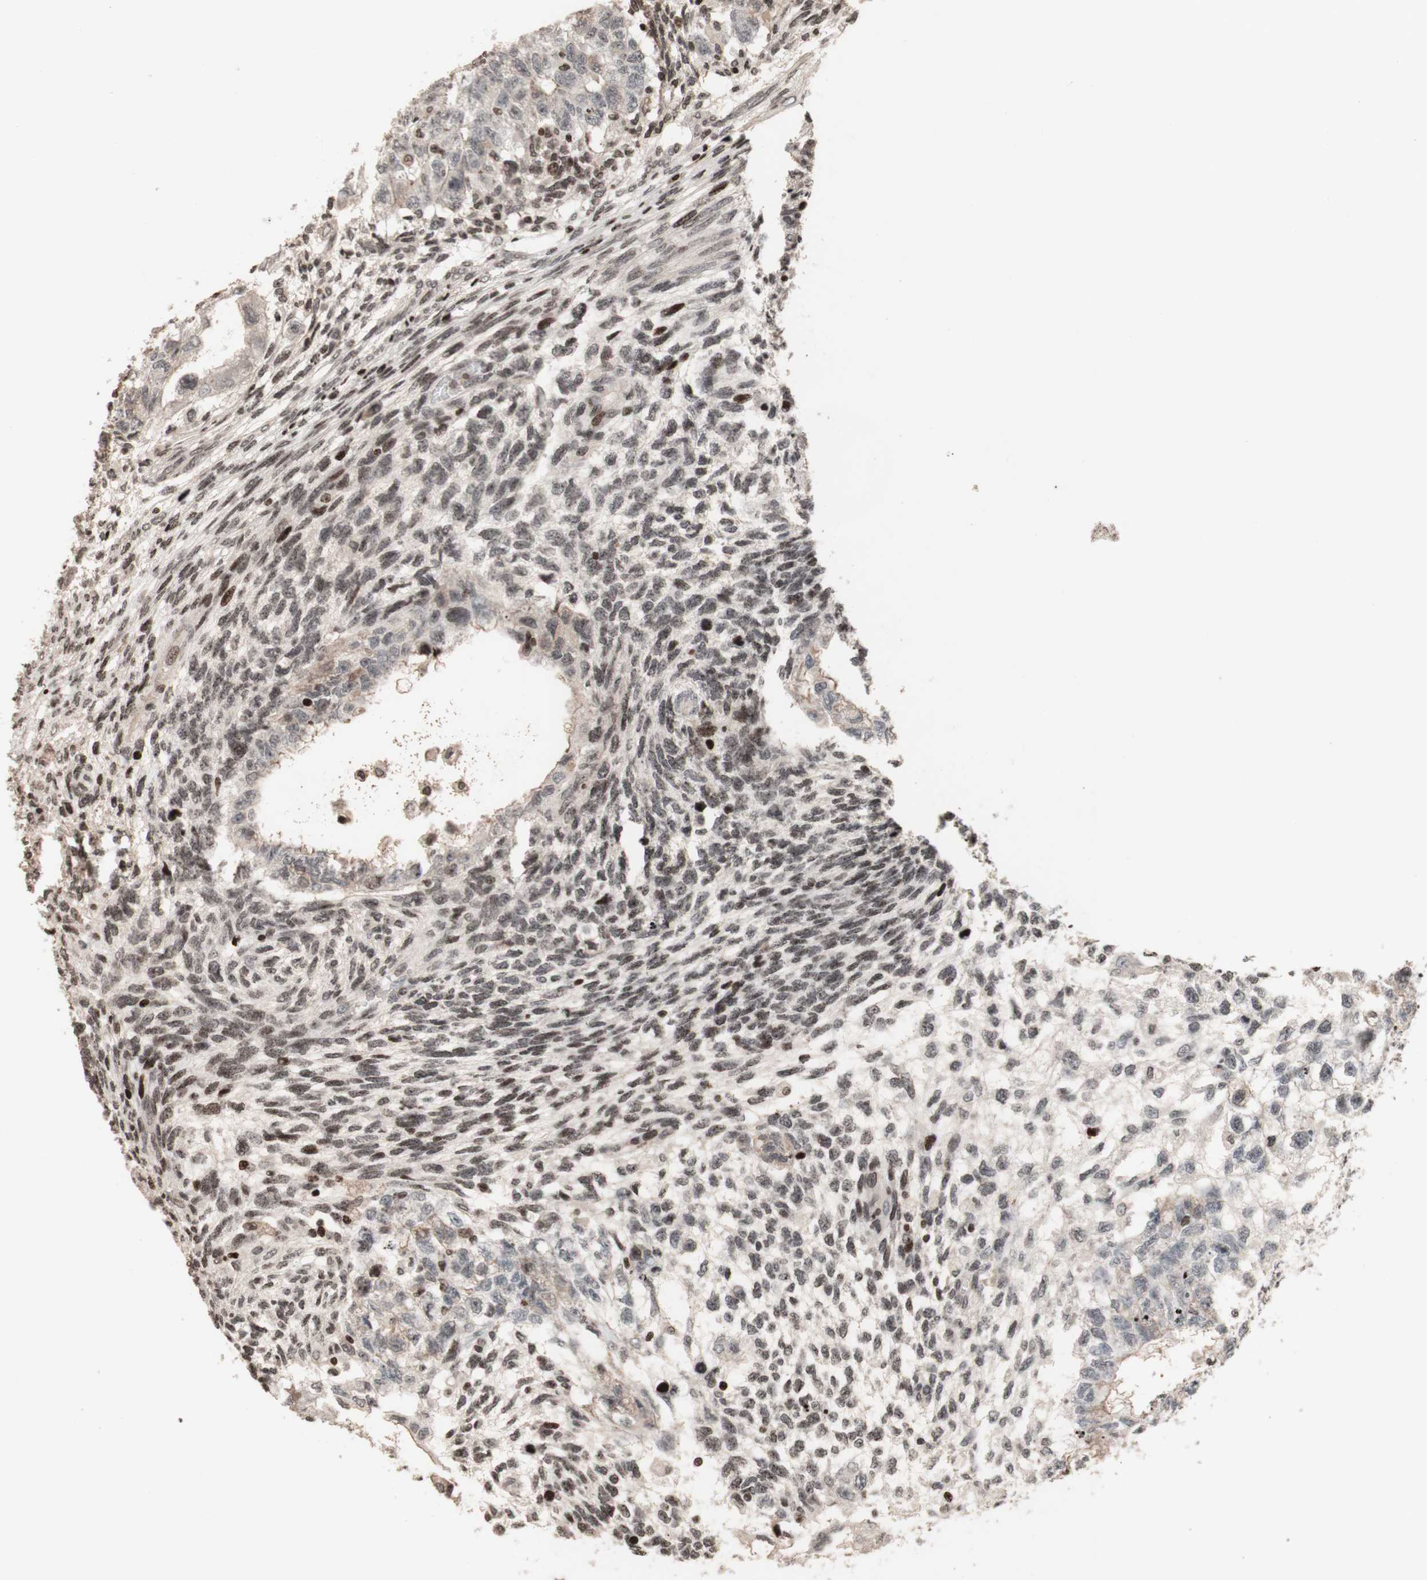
{"staining": {"intensity": "negative", "quantity": "none", "location": "none"}, "tissue": "testis cancer", "cell_type": "Tumor cells", "image_type": "cancer", "snomed": [{"axis": "morphology", "description": "Normal tissue, NOS"}, {"axis": "morphology", "description": "Carcinoma, Embryonal, NOS"}, {"axis": "topography", "description": "Testis"}], "caption": "Immunohistochemistry of human embryonal carcinoma (testis) reveals no staining in tumor cells.", "gene": "POLA1", "patient": {"sex": "male", "age": 36}}